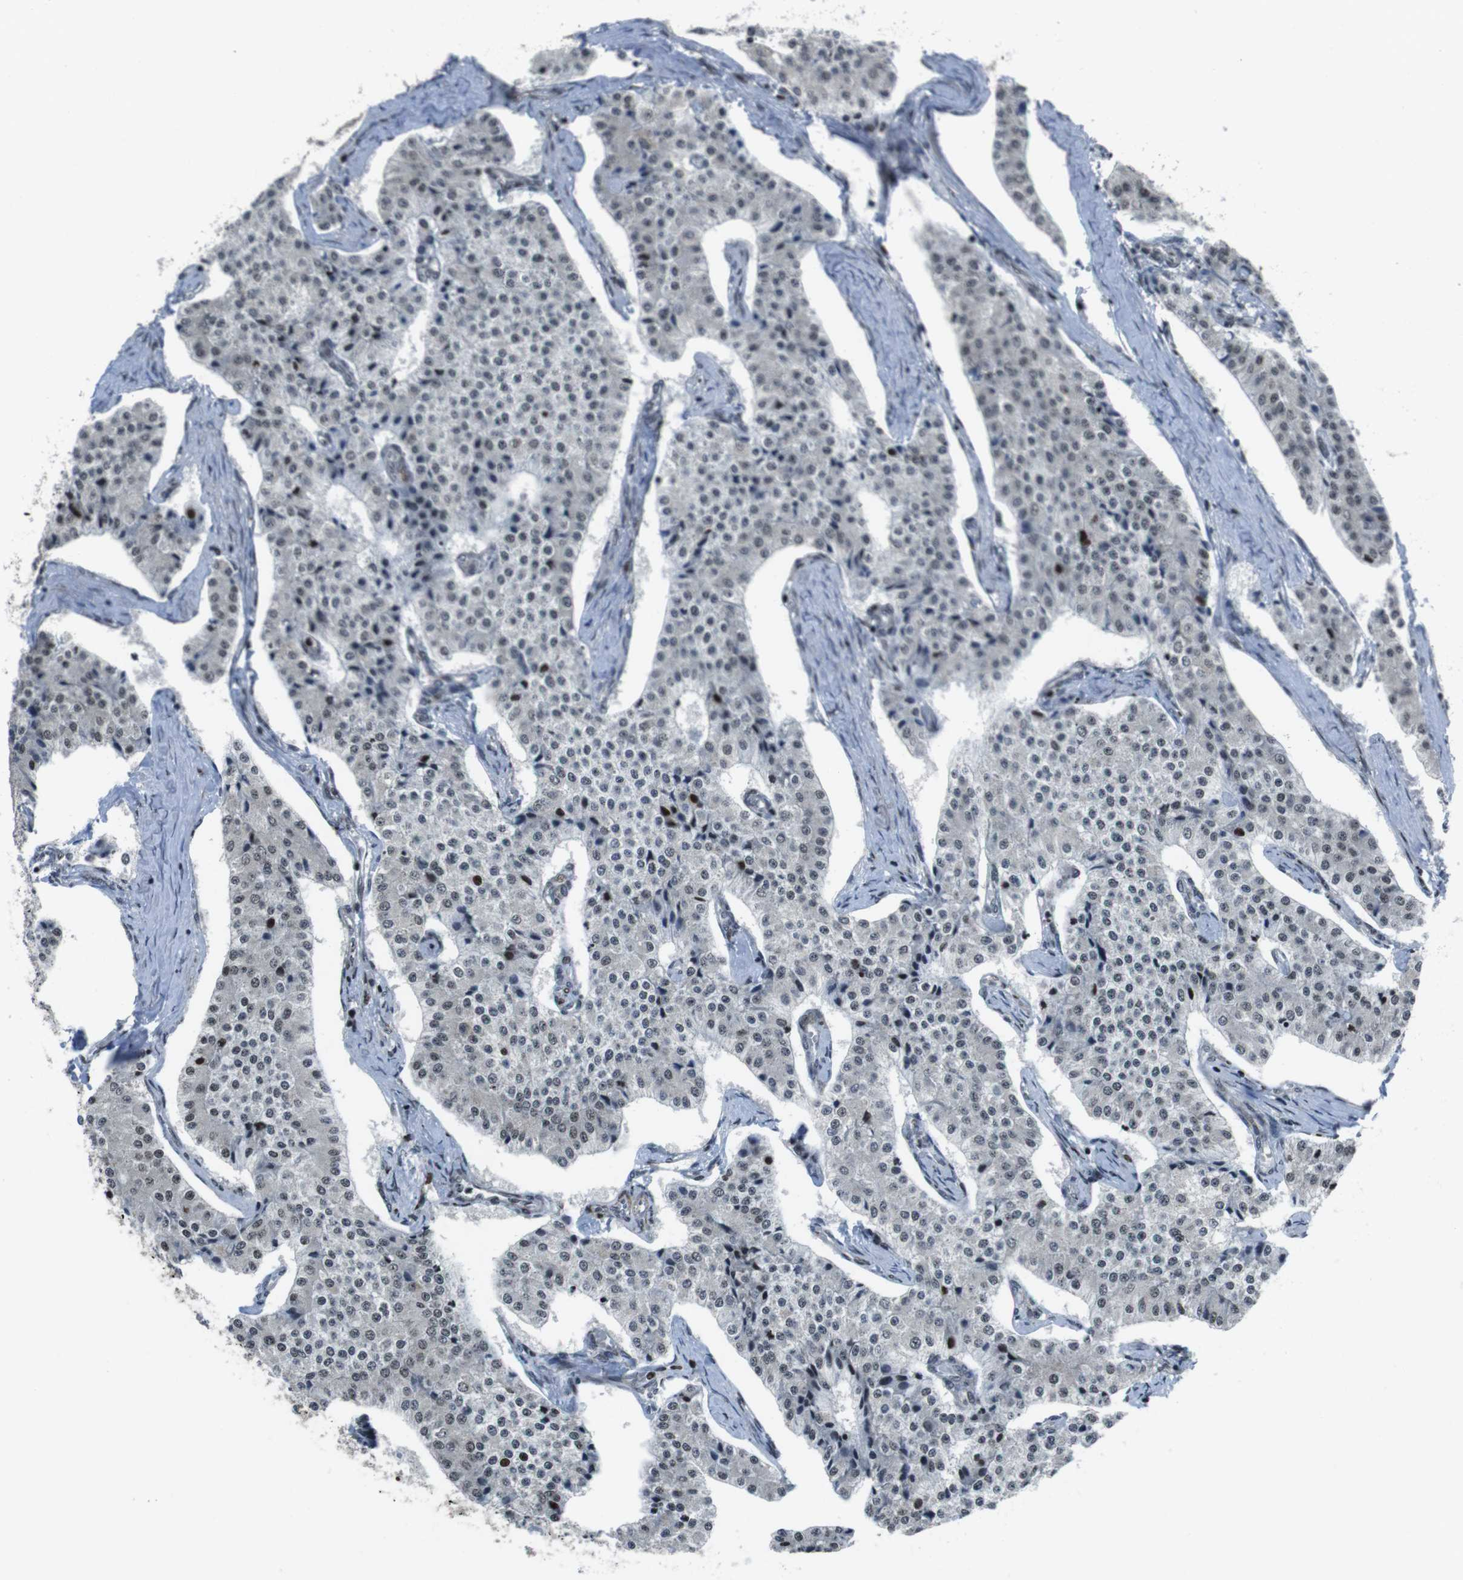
{"staining": {"intensity": "moderate", "quantity": "<25%", "location": "nuclear"}, "tissue": "carcinoid", "cell_type": "Tumor cells", "image_type": "cancer", "snomed": [{"axis": "morphology", "description": "Carcinoid, malignant, NOS"}, {"axis": "topography", "description": "Colon"}], "caption": "A histopathology image of human carcinoid stained for a protein displays moderate nuclear brown staining in tumor cells.", "gene": "PBRM1", "patient": {"sex": "female", "age": 52}}